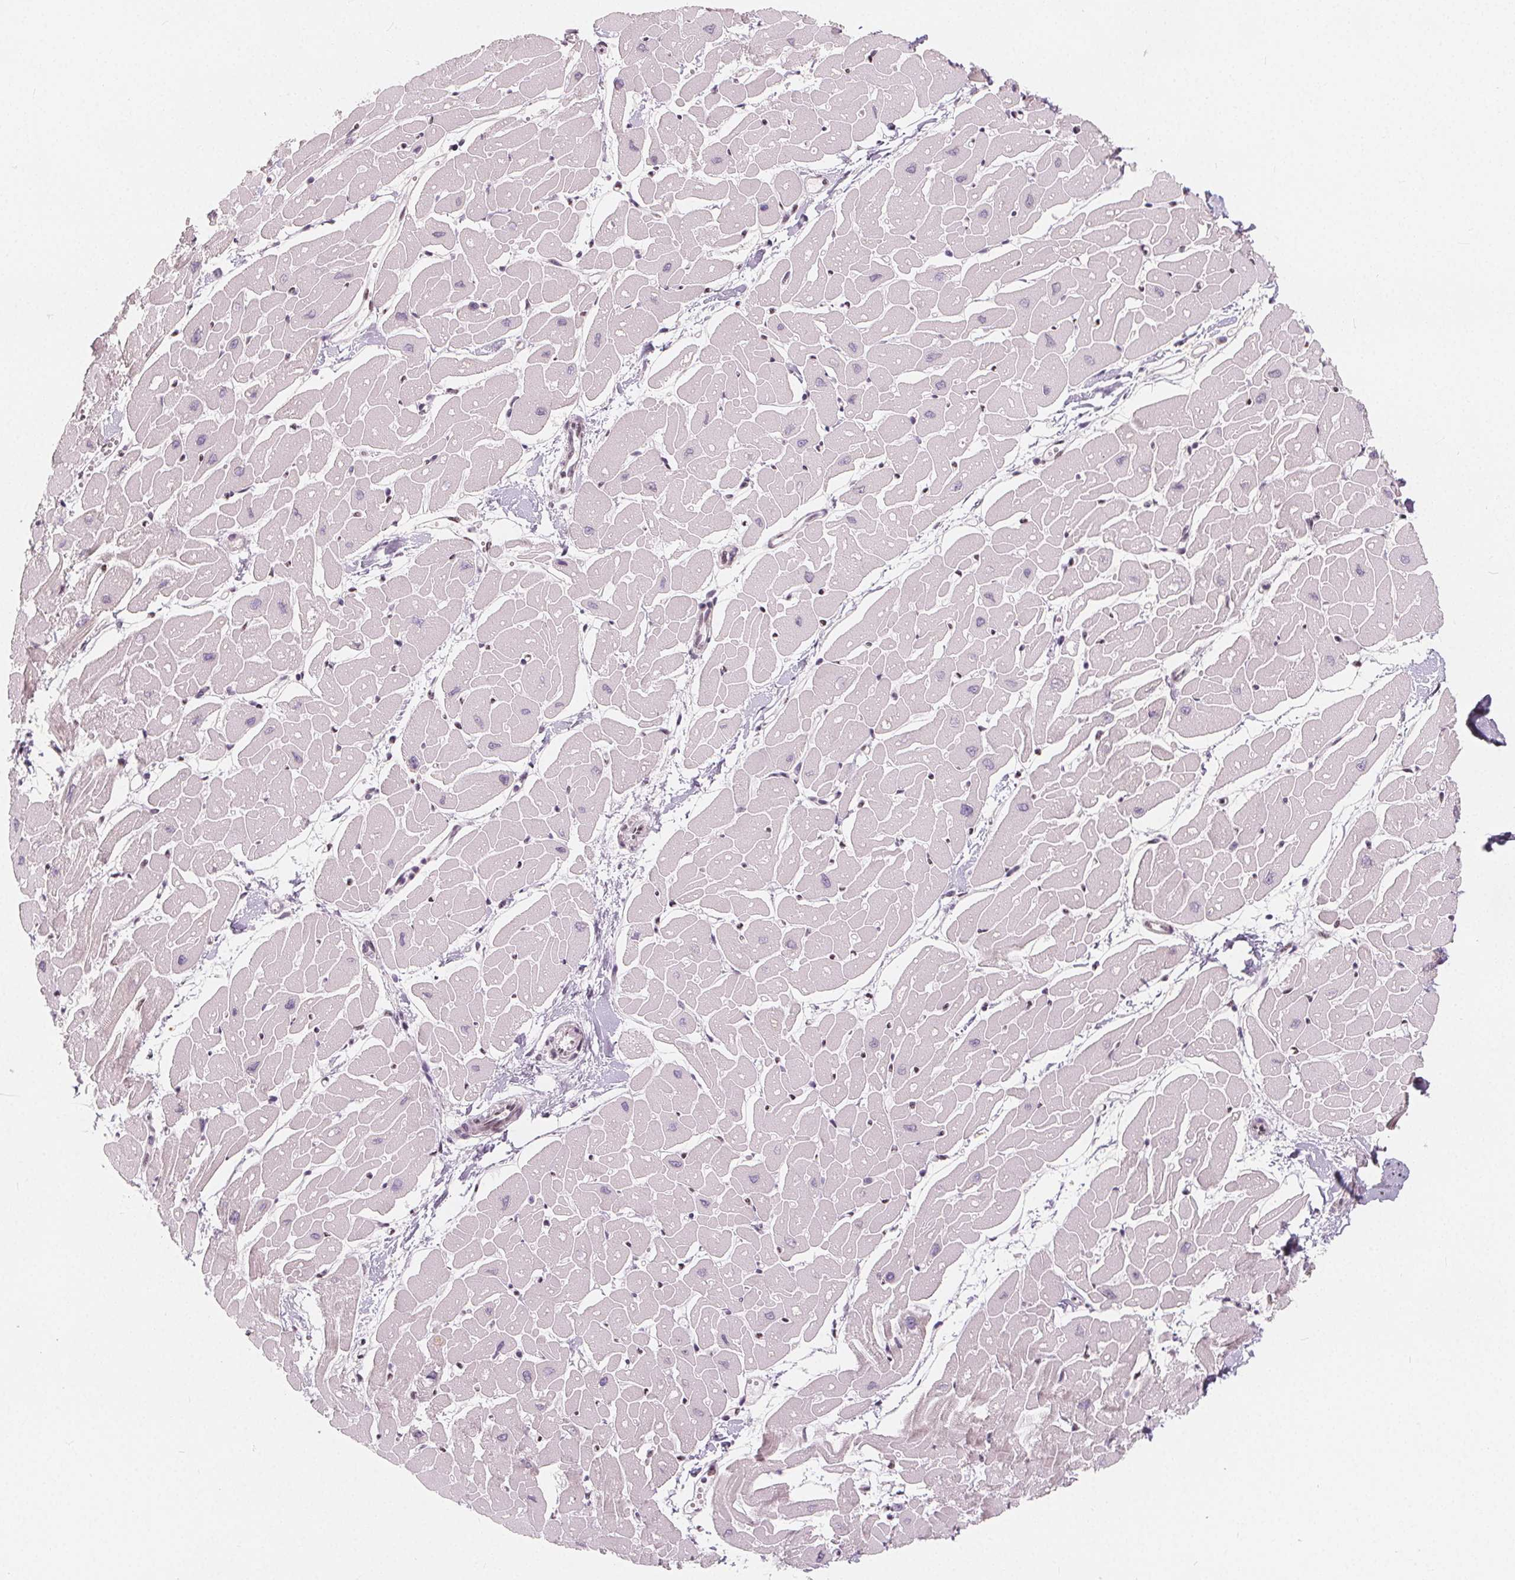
{"staining": {"intensity": "negative", "quantity": "none", "location": "none"}, "tissue": "heart muscle", "cell_type": "Cardiomyocytes", "image_type": "normal", "snomed": [{"axis": "morphology", "description": "Normal tissue, NOS"}, {"axis": "topography", "description": "Heart"}], "caption": "Heart muscle was stained to show a protein in brown. There is no significant staining in cardiomyocytes.", "gene": "DRC3", "patient": {"sex": "male", "age": 57}}